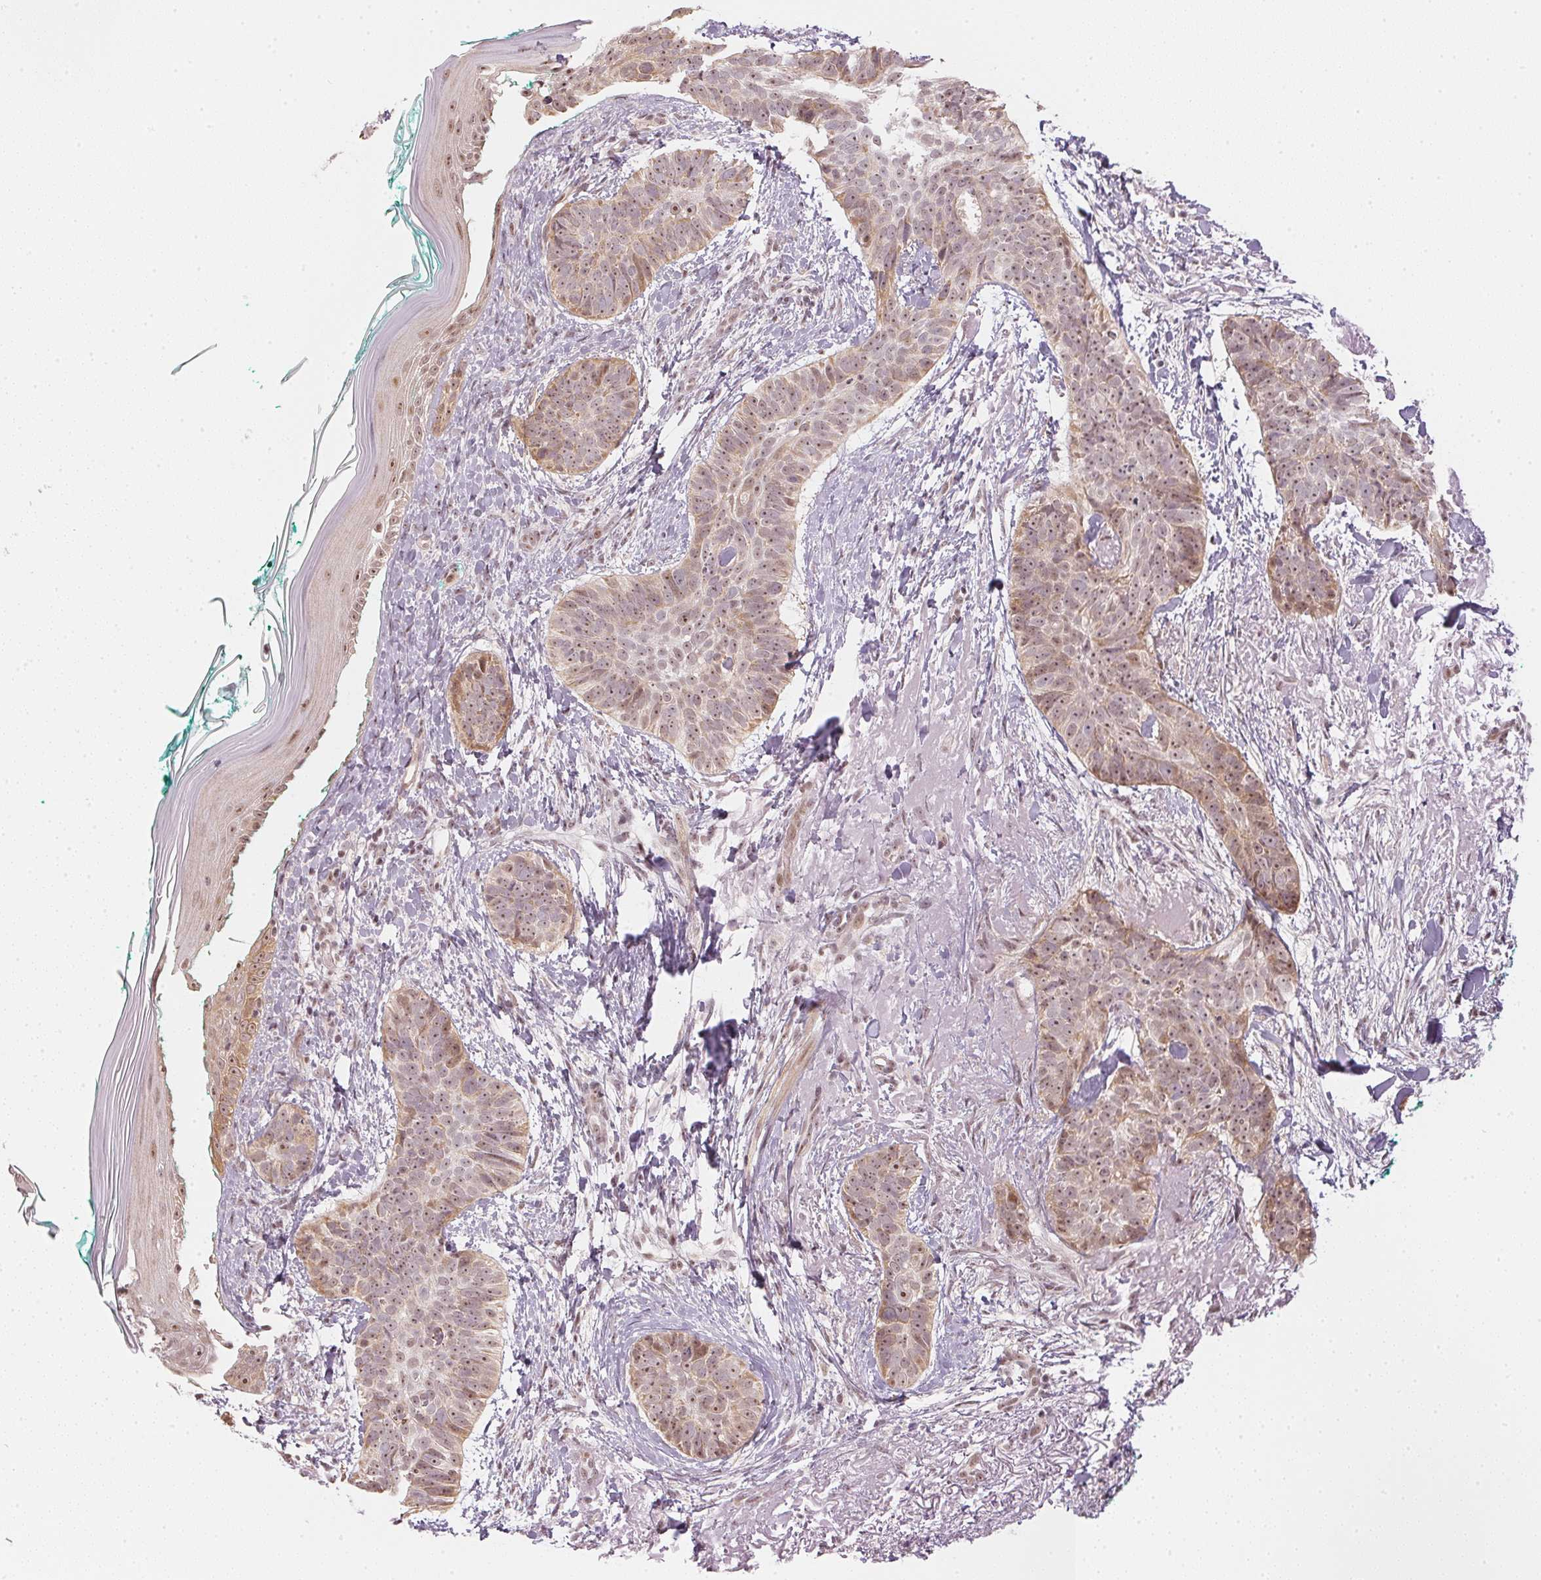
{"staining": {"intensity": "moderate", "quantity": "25%-75%", "location": "cytoplasmic/membranous,nuclear"}, "tissue": "skin cancer", "cell_type": "Tumor cells", "image_type": "cancer", "snomed": [{"axis": "morphology", "description": "Basal cell carcinoma"}, {"axis": "topography", "description": "Skin"}, {"axis": "topography", "description": "Skin of face"}, {"axis": "topography", "description": "Skin of nose"}], "caption": "This is a histology image of immunohistochemistry staining of skin basal cell carcinoma, which shows moderate positivity in the cytoplasmic/membranous and nuclear of tumor cells.", "gene": "KAT6A", "patient": {"sex": "female", "age": 86}}